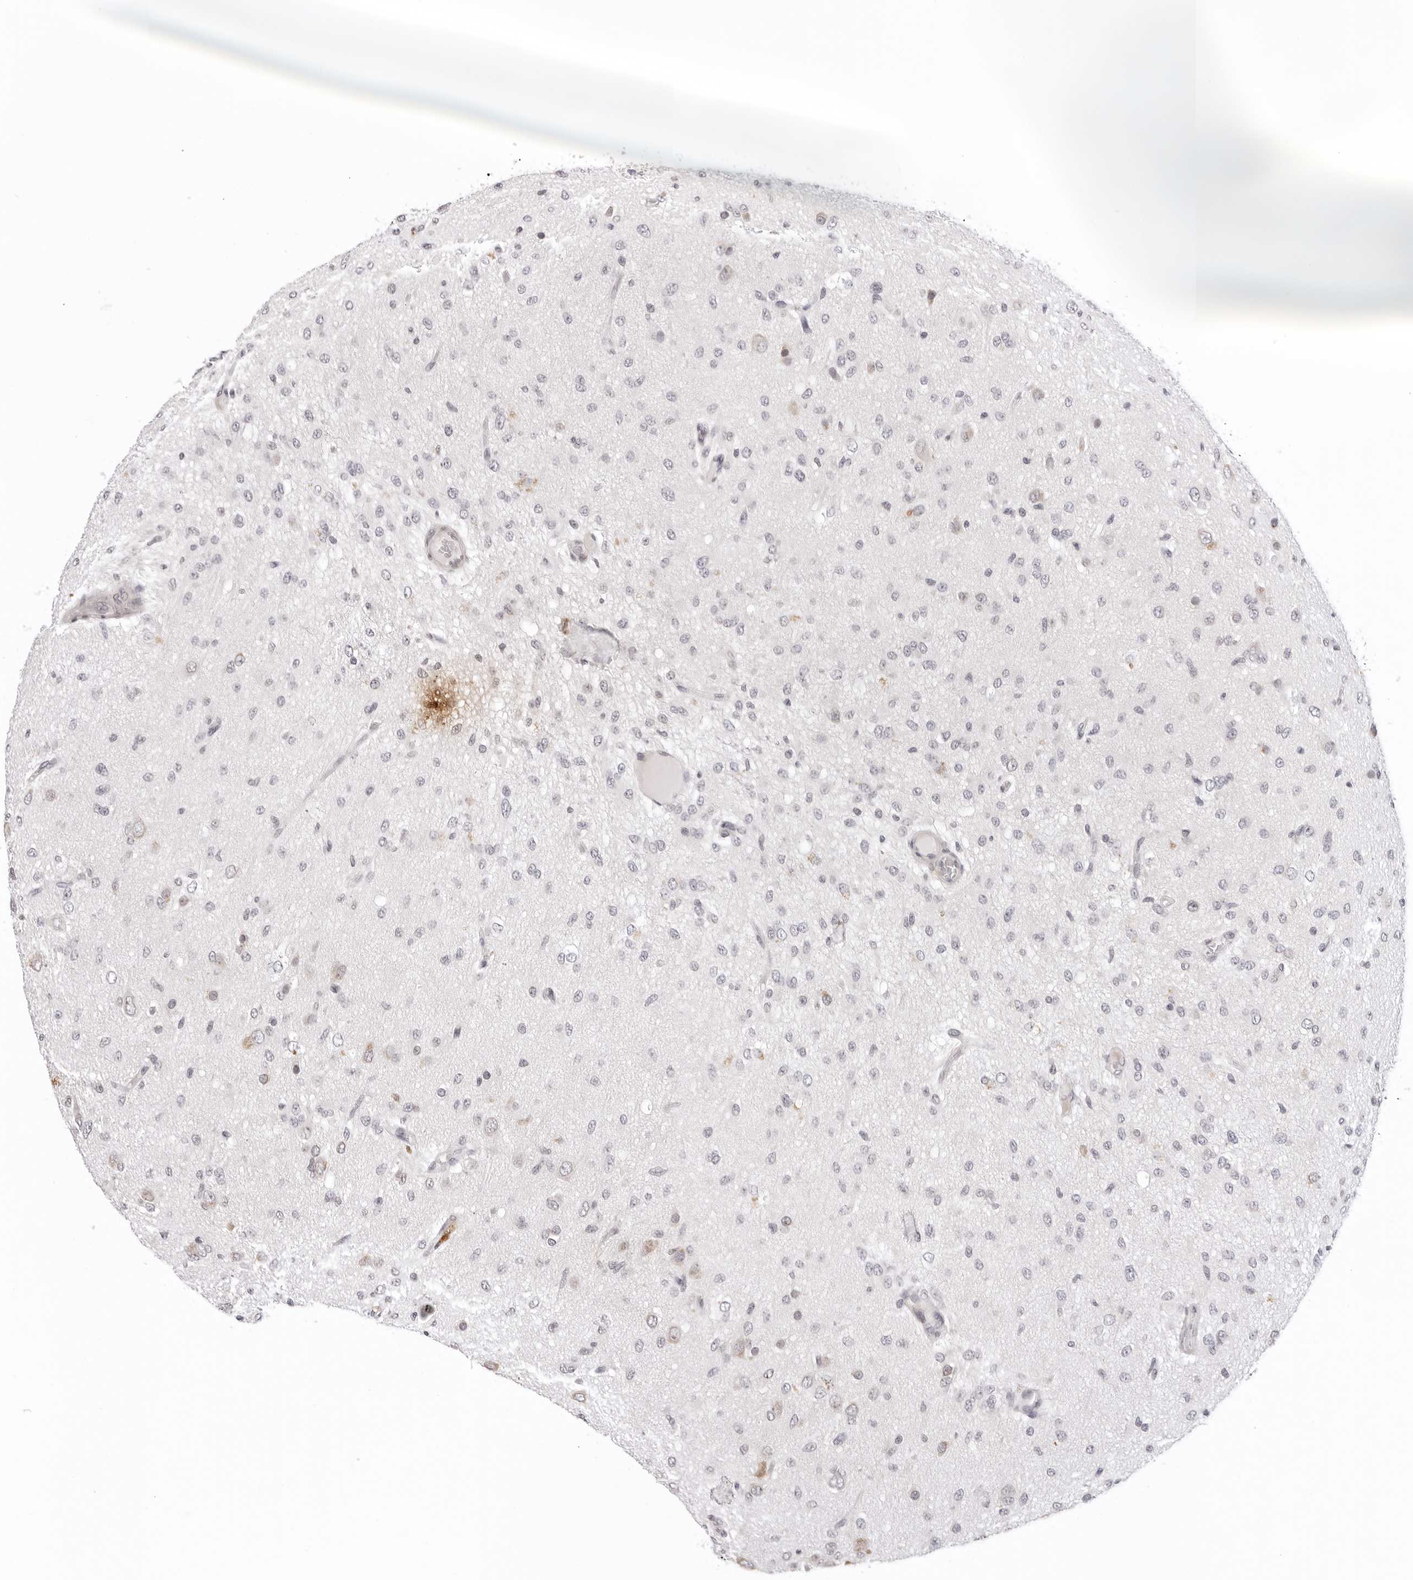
{"staining": {"intensity": "negative", "quantity": "none", "location": "none"}, "tissue": "glioma", "cell_type": "Tumor cells", "image_type": "cancer", "snomed": [{"axis": "morphology", "description": "Glioma, malignant, High grade"}, {"axis": "topography", "description": "Brain"}], "caption": "Malignant high-grade glioma was stained to show a protein in brown. There is no significant positivity in tumor cells.", "gene": "IL17RA", "patient": {"sex": "female", "age": 59}}